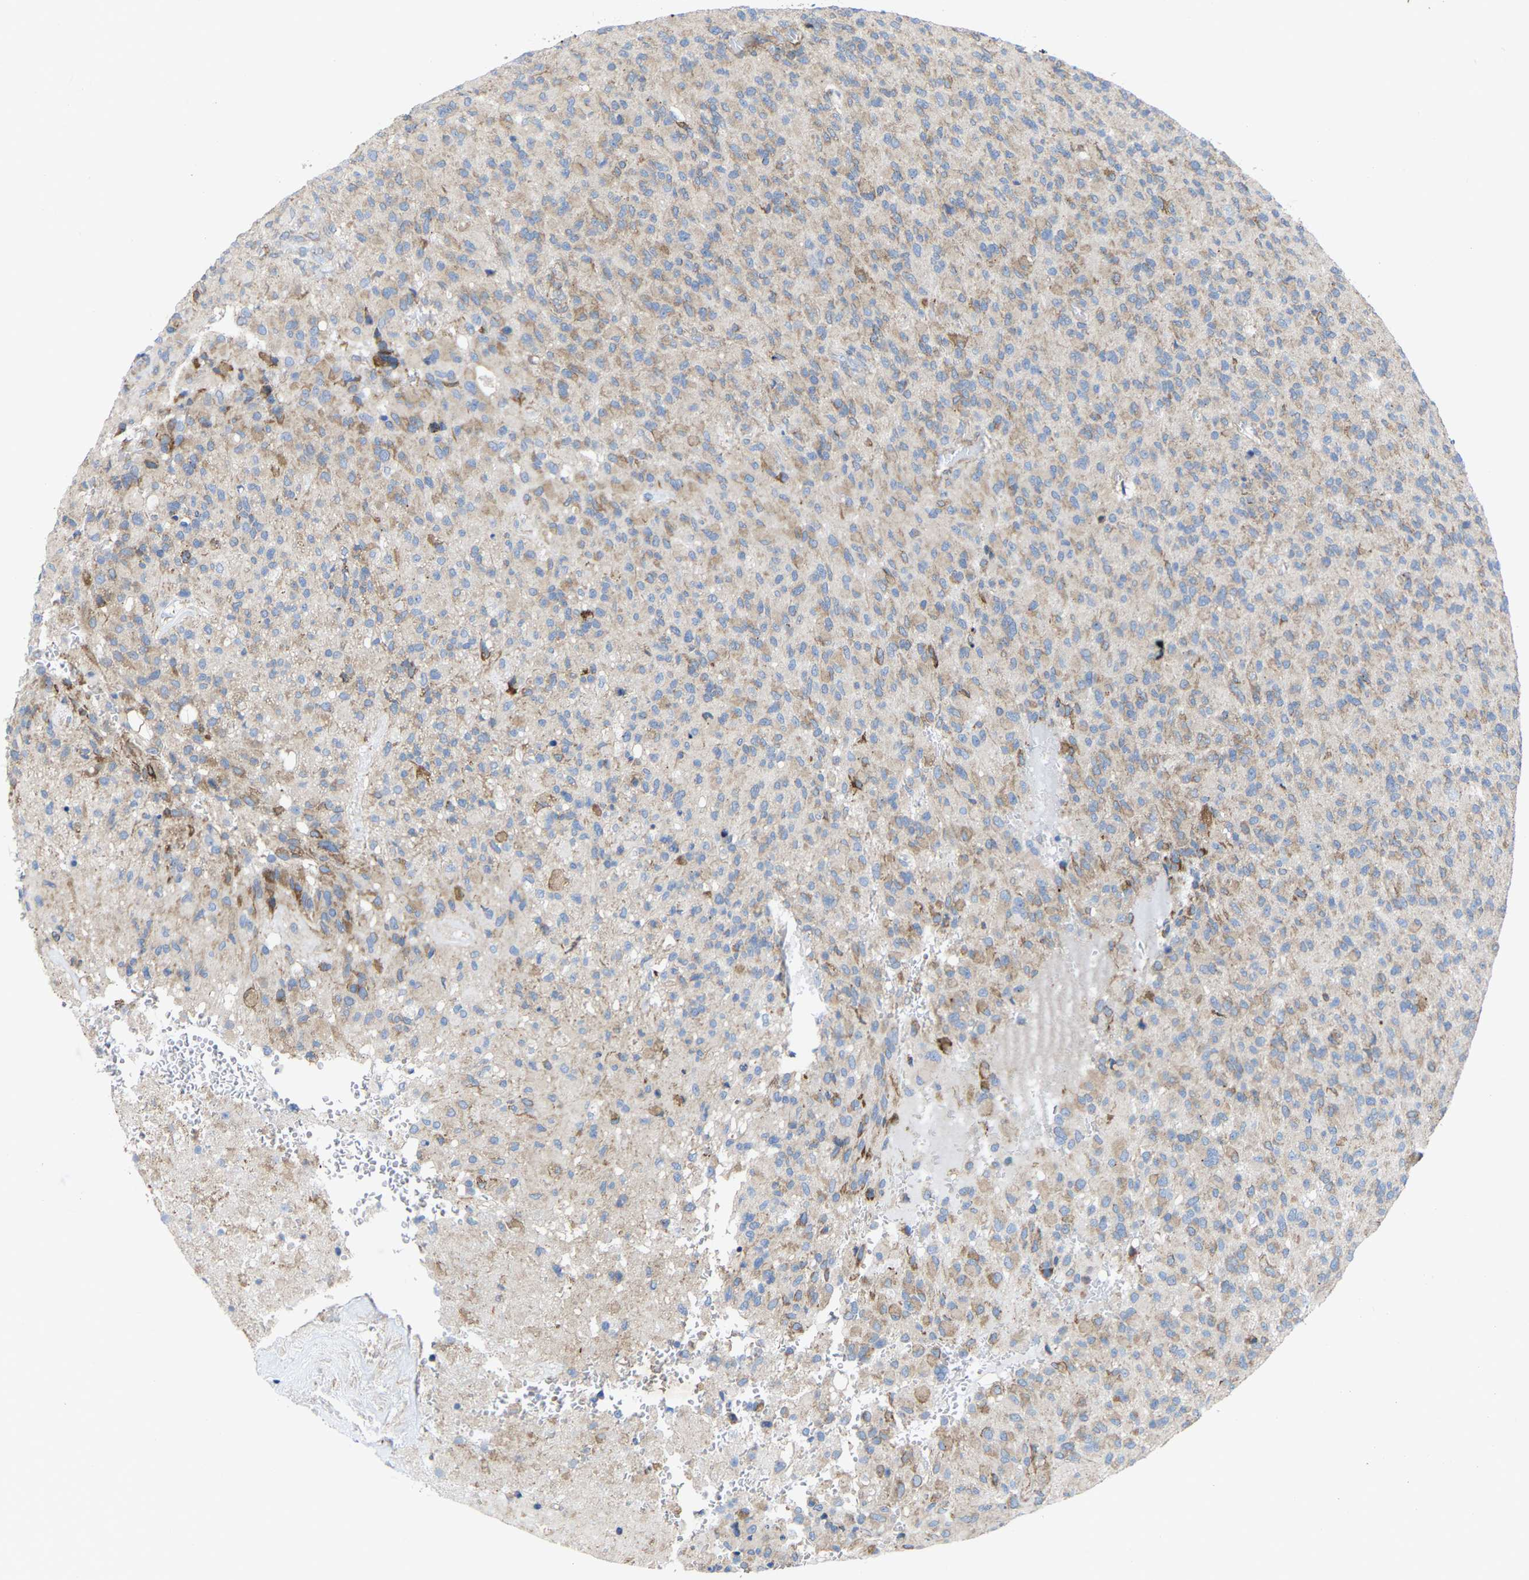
{"staining": {"intensity": "weak", "quantity": "25%-75%", "location": "cytoplasmic/membranous"}, "tissue": "glioma", "cell_type": "Tumor cells", "image_type": "cancer", "snomed": [{"axis": "morphology", "description": "Glioma, malignant, High grade"}, {"axis": "topography", "description": "Brain"}], "caption": "High-power microscopy captured an immunohistochemistry (IHC) photomicrograph of glioma, revealing weak cytoplasmic/membranous positivity in approximately 25%-75% of tumor cells.", "gene": "TOR1B", "patient": {"sex": "male", "age": 71}}